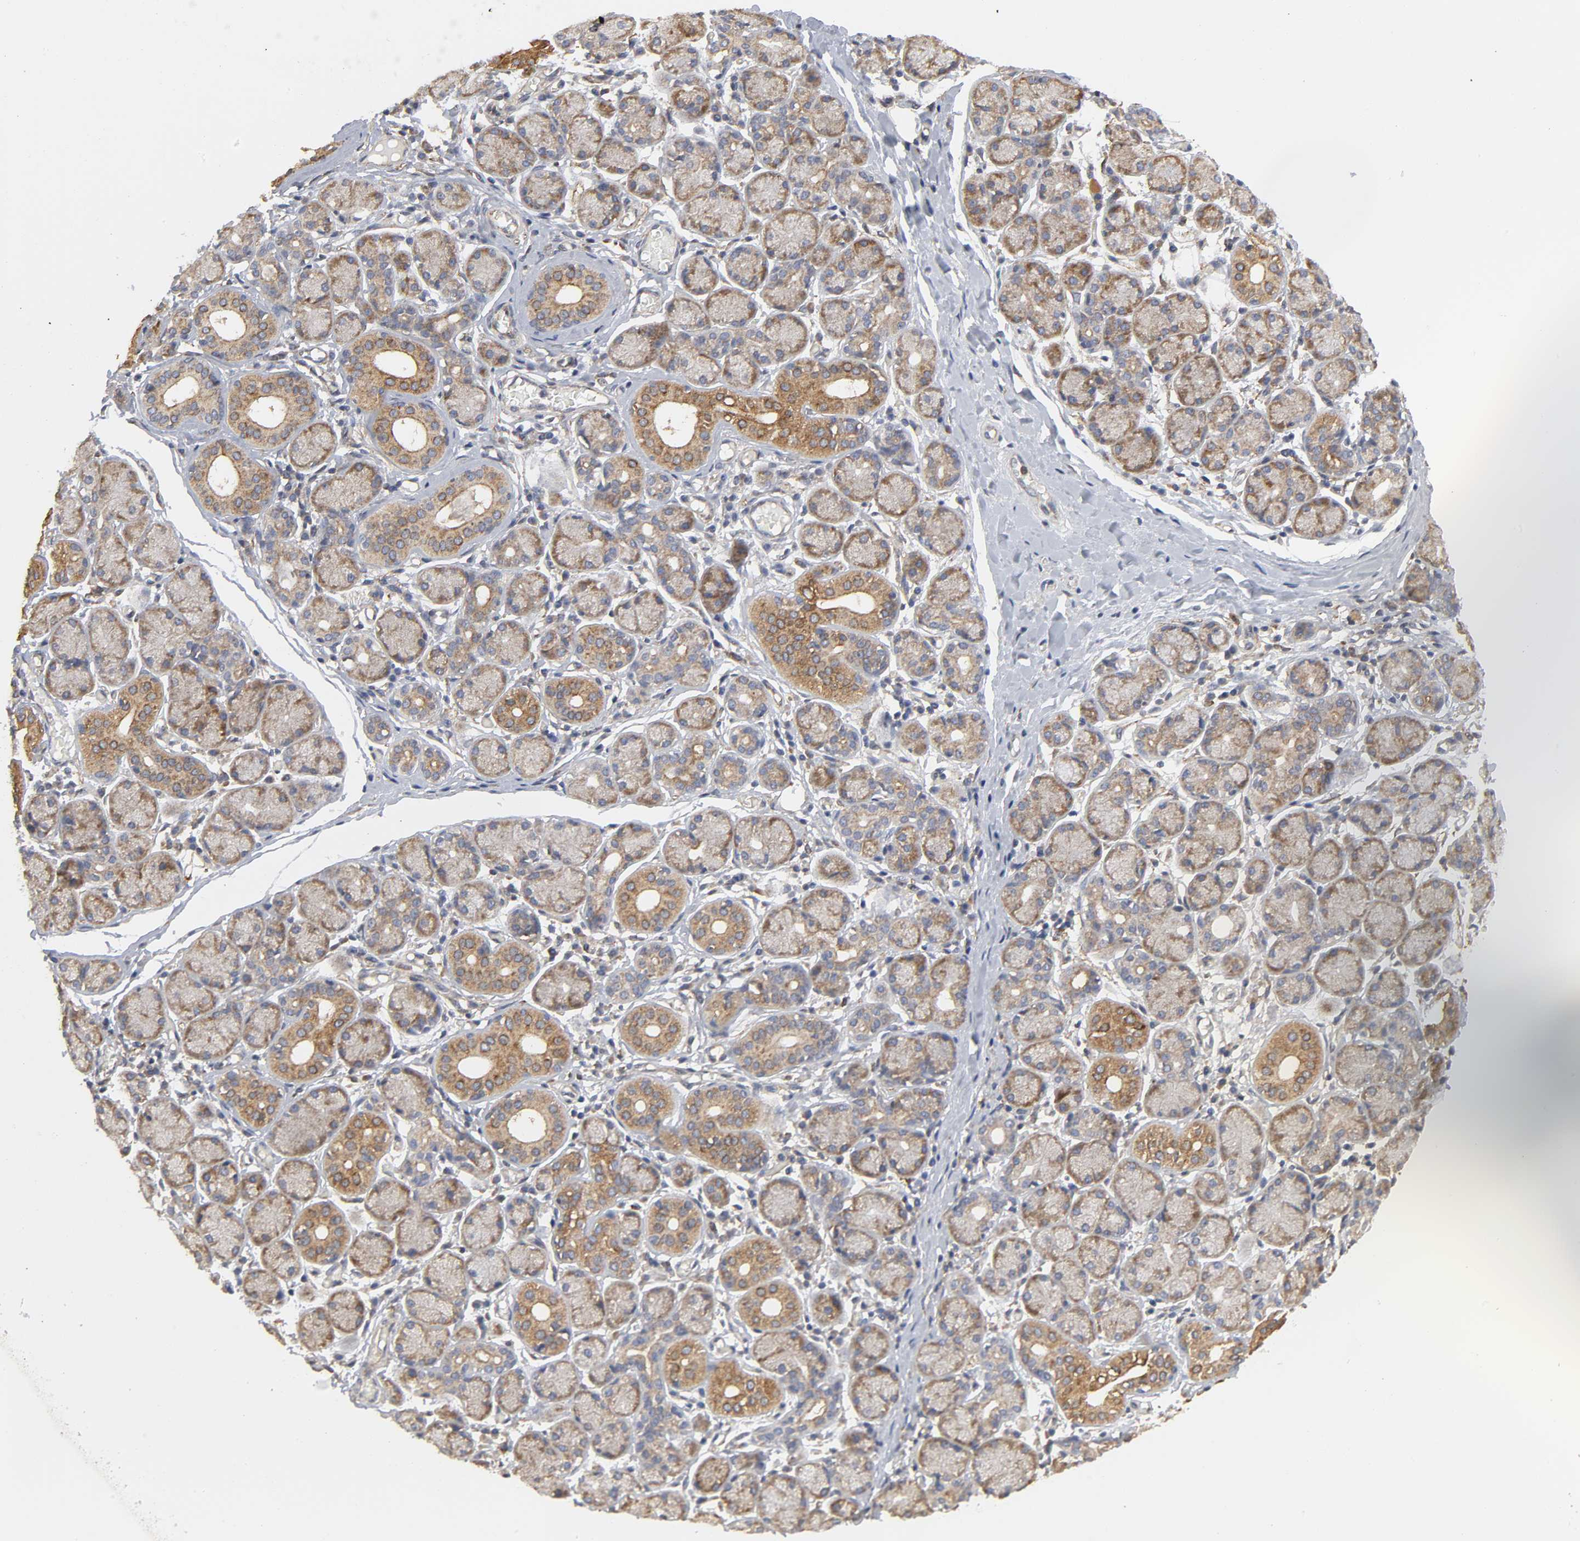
{"staining": {"intensity": "moderate", "quantity": ">75%", "location": "cytoplasmic/membranous"}, "tissue": "salivary gland", "cell_type": "Glandular cells", "image_type": "normal", "snomed": [{"axis": "morphology", "description": "Normal tissue, NOS"}, {"axis": "topography", "description": "Salivary gland"}], "caption": "Immunohistochemical staining of normal salivary gland reveals moderate cytoplasmic/membranous protein positivity in about >75% of glandular cells. (DAB IHC, brown staining for protein, blue staining for nuclei).", "gene": "POR", "patient": {"sex": "female", "age": 24}}